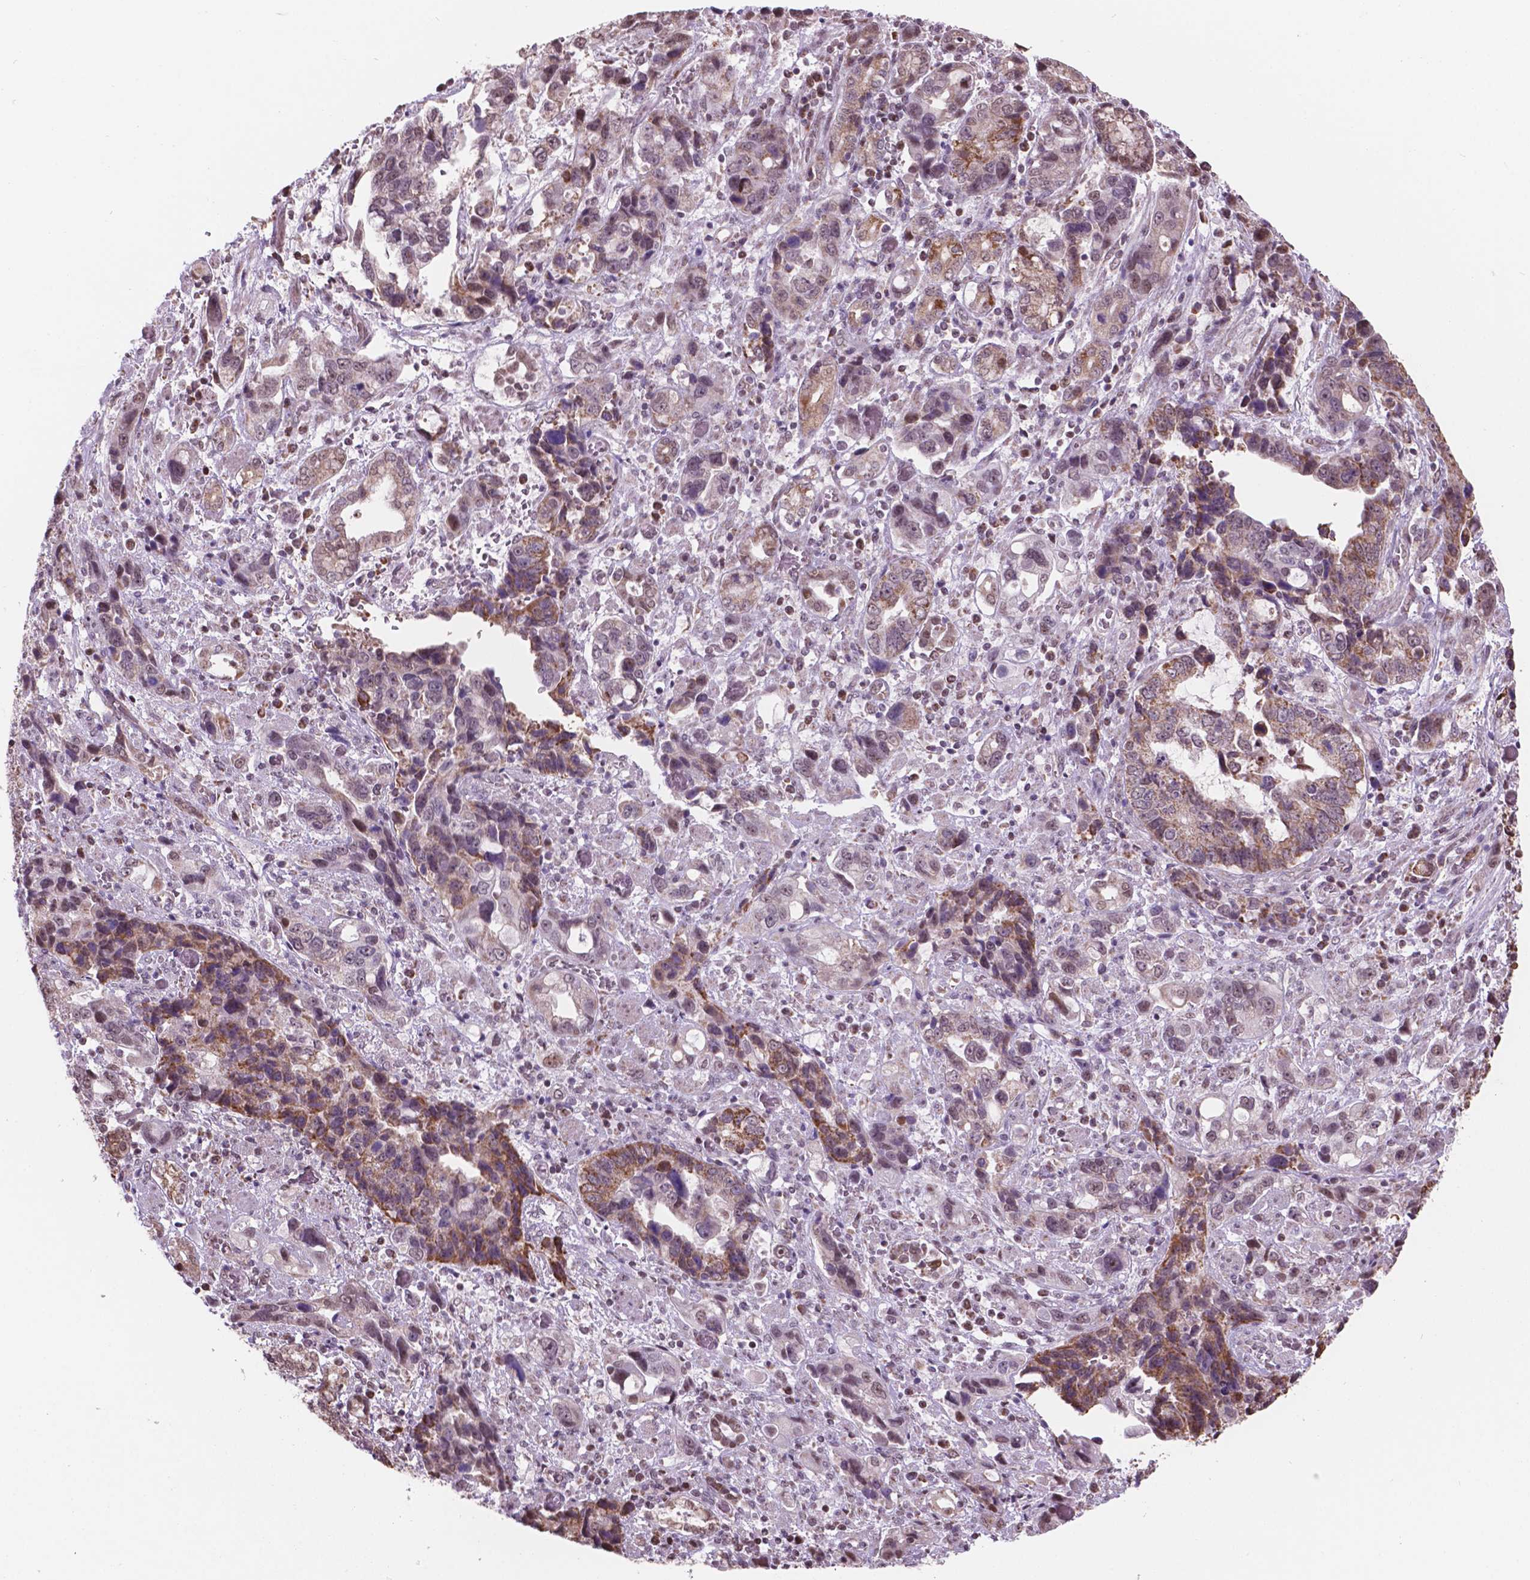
{"staining": {"intensity": "strong", "quantity": ">75%", "location": "cytoplasmic/membranous"}, "tissue": "stomach cancer", "cell_type": "Tumor cells", "image_type": "cancer", "snomed": [{"axis": "morphology", "description": "Adenocarcinoma, NOS"}, {"axis": "topography", "description": "Stomach, upper"}], "caption": "This image displays immunohistochemistry (IHC) staining of human stomach cancer (adenocarcinoma), with high strong cytoplasmic/membranous staining in about >75% of tumor cells.", "gene": "NDUFA10", "patient": {"sex": "female", "age": 81}}